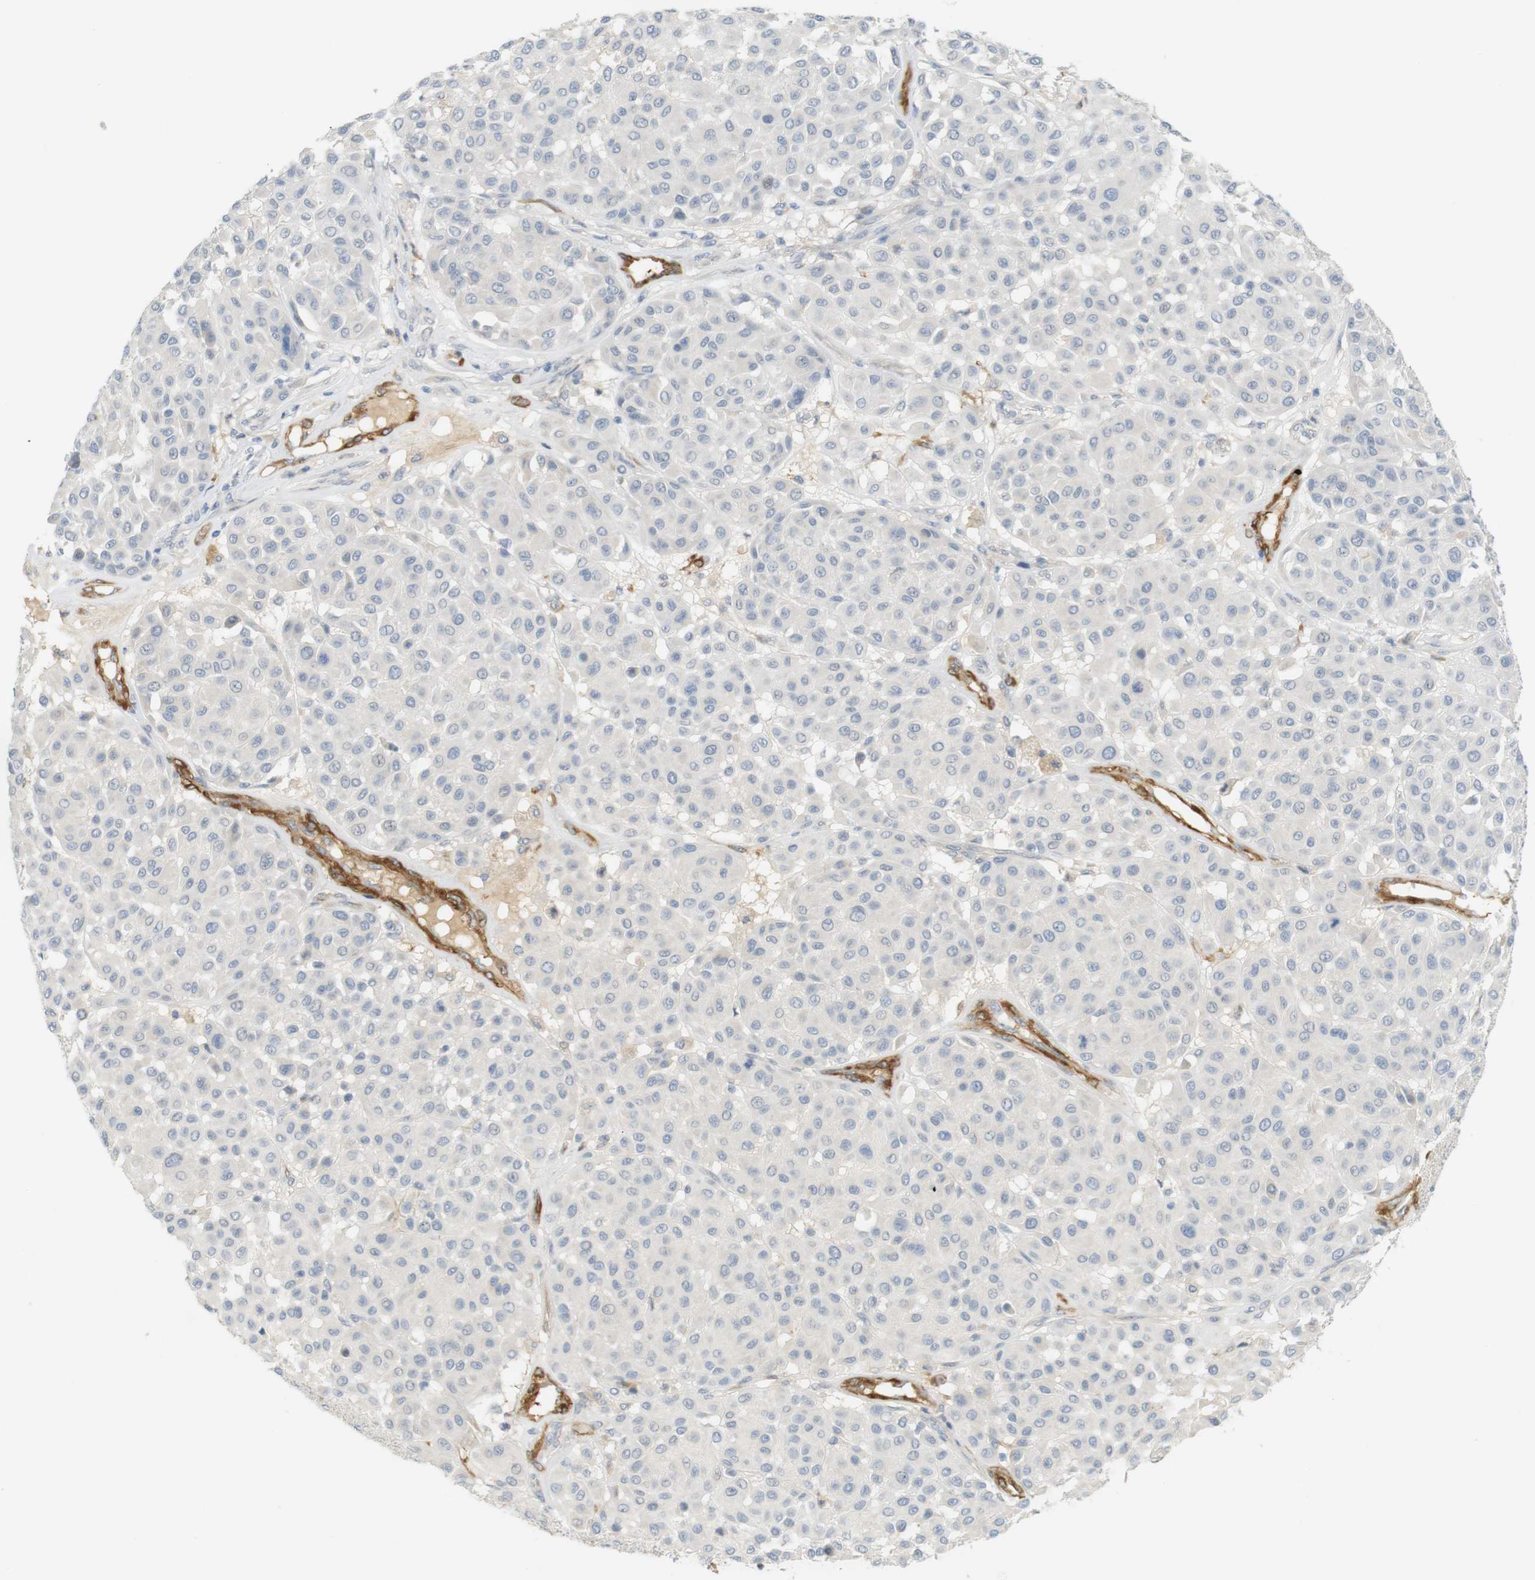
{"staining": {"intensity": "negative", "quantity": "none", "location": "none"}, "tissue": "melanoma", "cell_type": "Tumor cells", "image_type": "cancer", "snomed": [{"axis": "morphology", "description": "Malignant melanoma, Metastatic site"}, {"axis": "topography", "description": "Soft tissue"}], "caption": "A high-resolution histopathology image shows IHC staining of melanoma, which demonstrates no significant staining in tumor cells. (DAB (3,3'-diaminobenzidine) immunohistochemistry (IHC) visualized using brightfield microscopy, high magnification).", "gene": "PDE3A", "patient": {"sex": "male", "age": 41}}